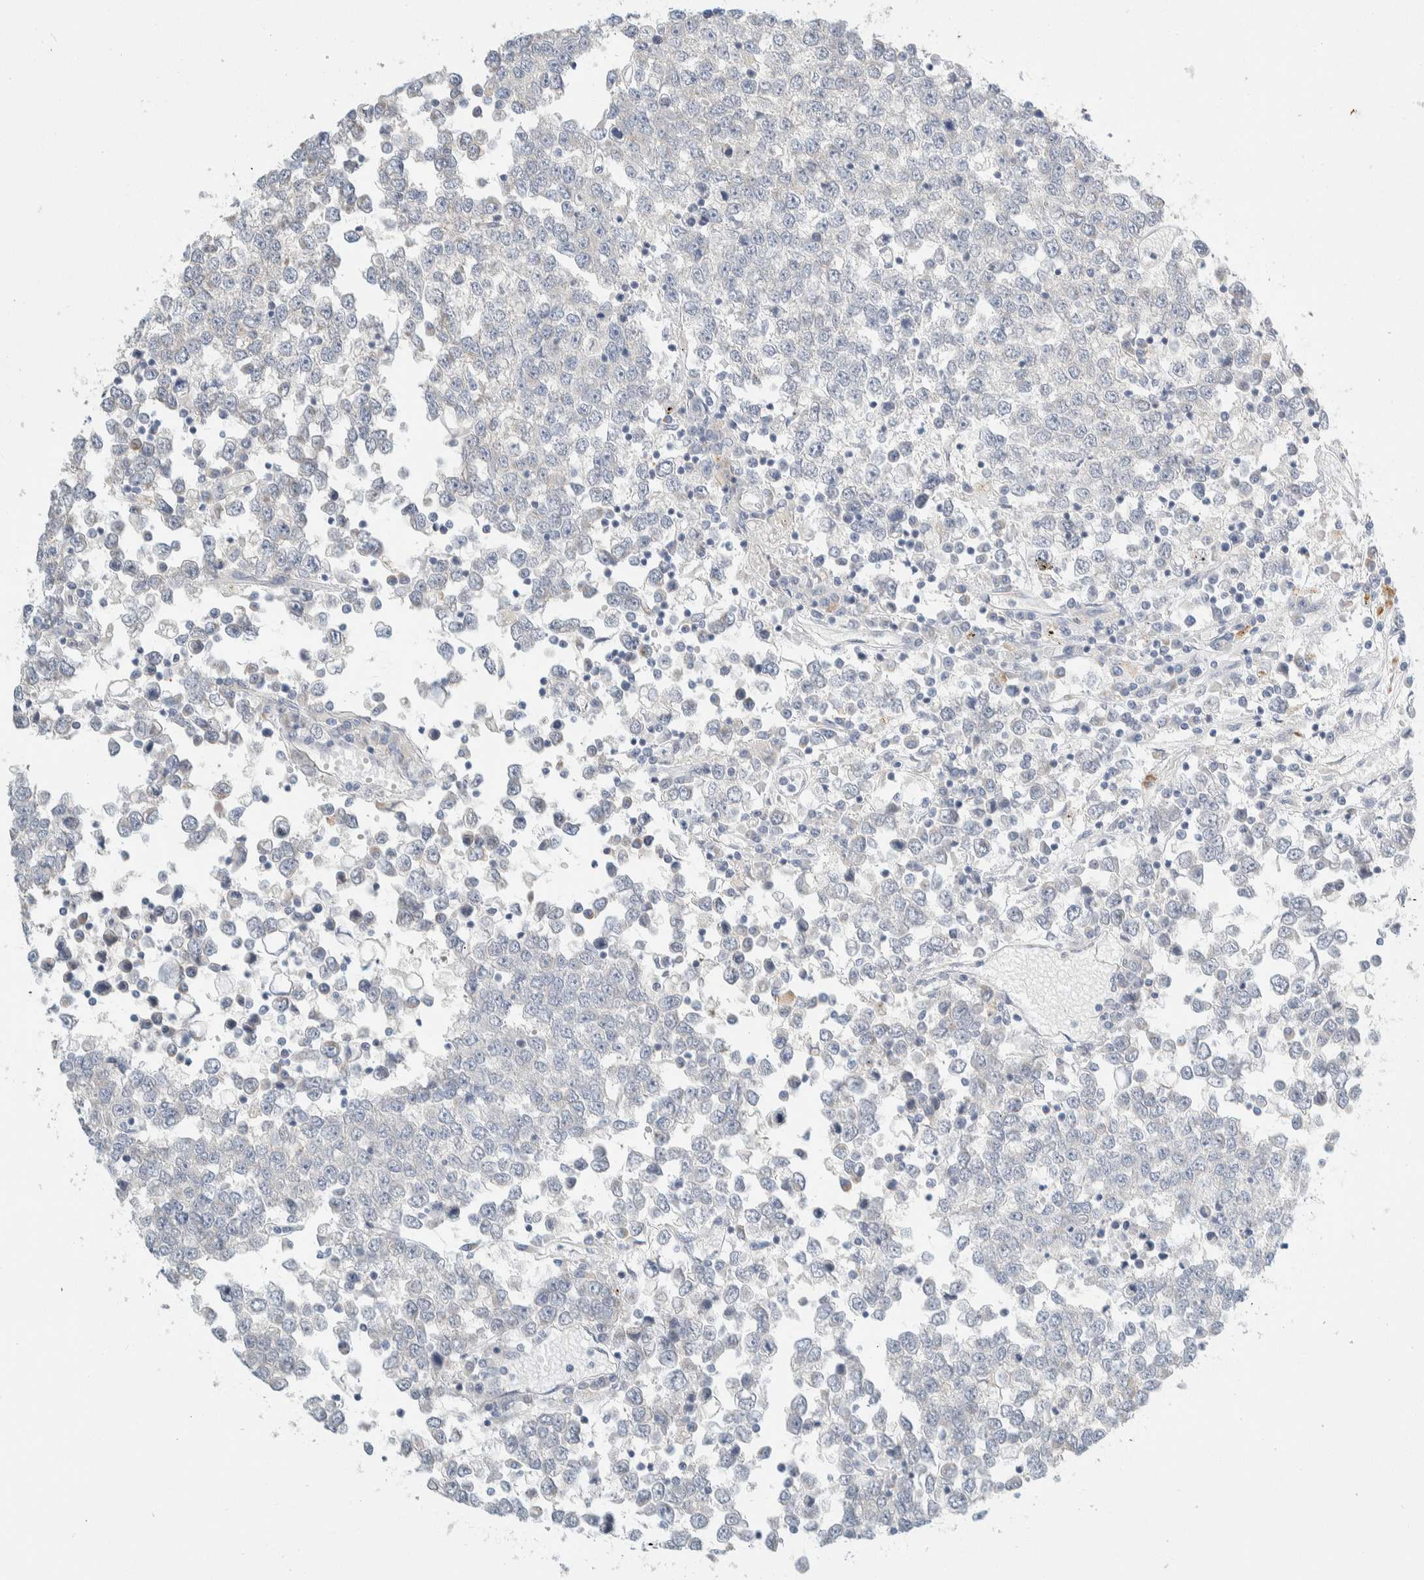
{"staining": {"intensity": "negative", "quantity": "none", "location": "none"}, "tissue": "testis cancer", "cell_type": "Tumor cells", "image_type": "cancer", "snomed": [{"axis": "morphology", "description": "Seminoma, NOS"}, {"axis": "topography", "description": "Testis"}], "caption": "A micrograph of testis seminoma stained for a protein demonstrates no brown staining in tumor cells. (Stains: DAB (3,3'-diaminobenzidine) IHC with hematoxylin counter stain, Microscopy: brightfield microscopy at high magnification).", "gene": "TMEM184B", "patient": {"sex": "male", "age": 65}}